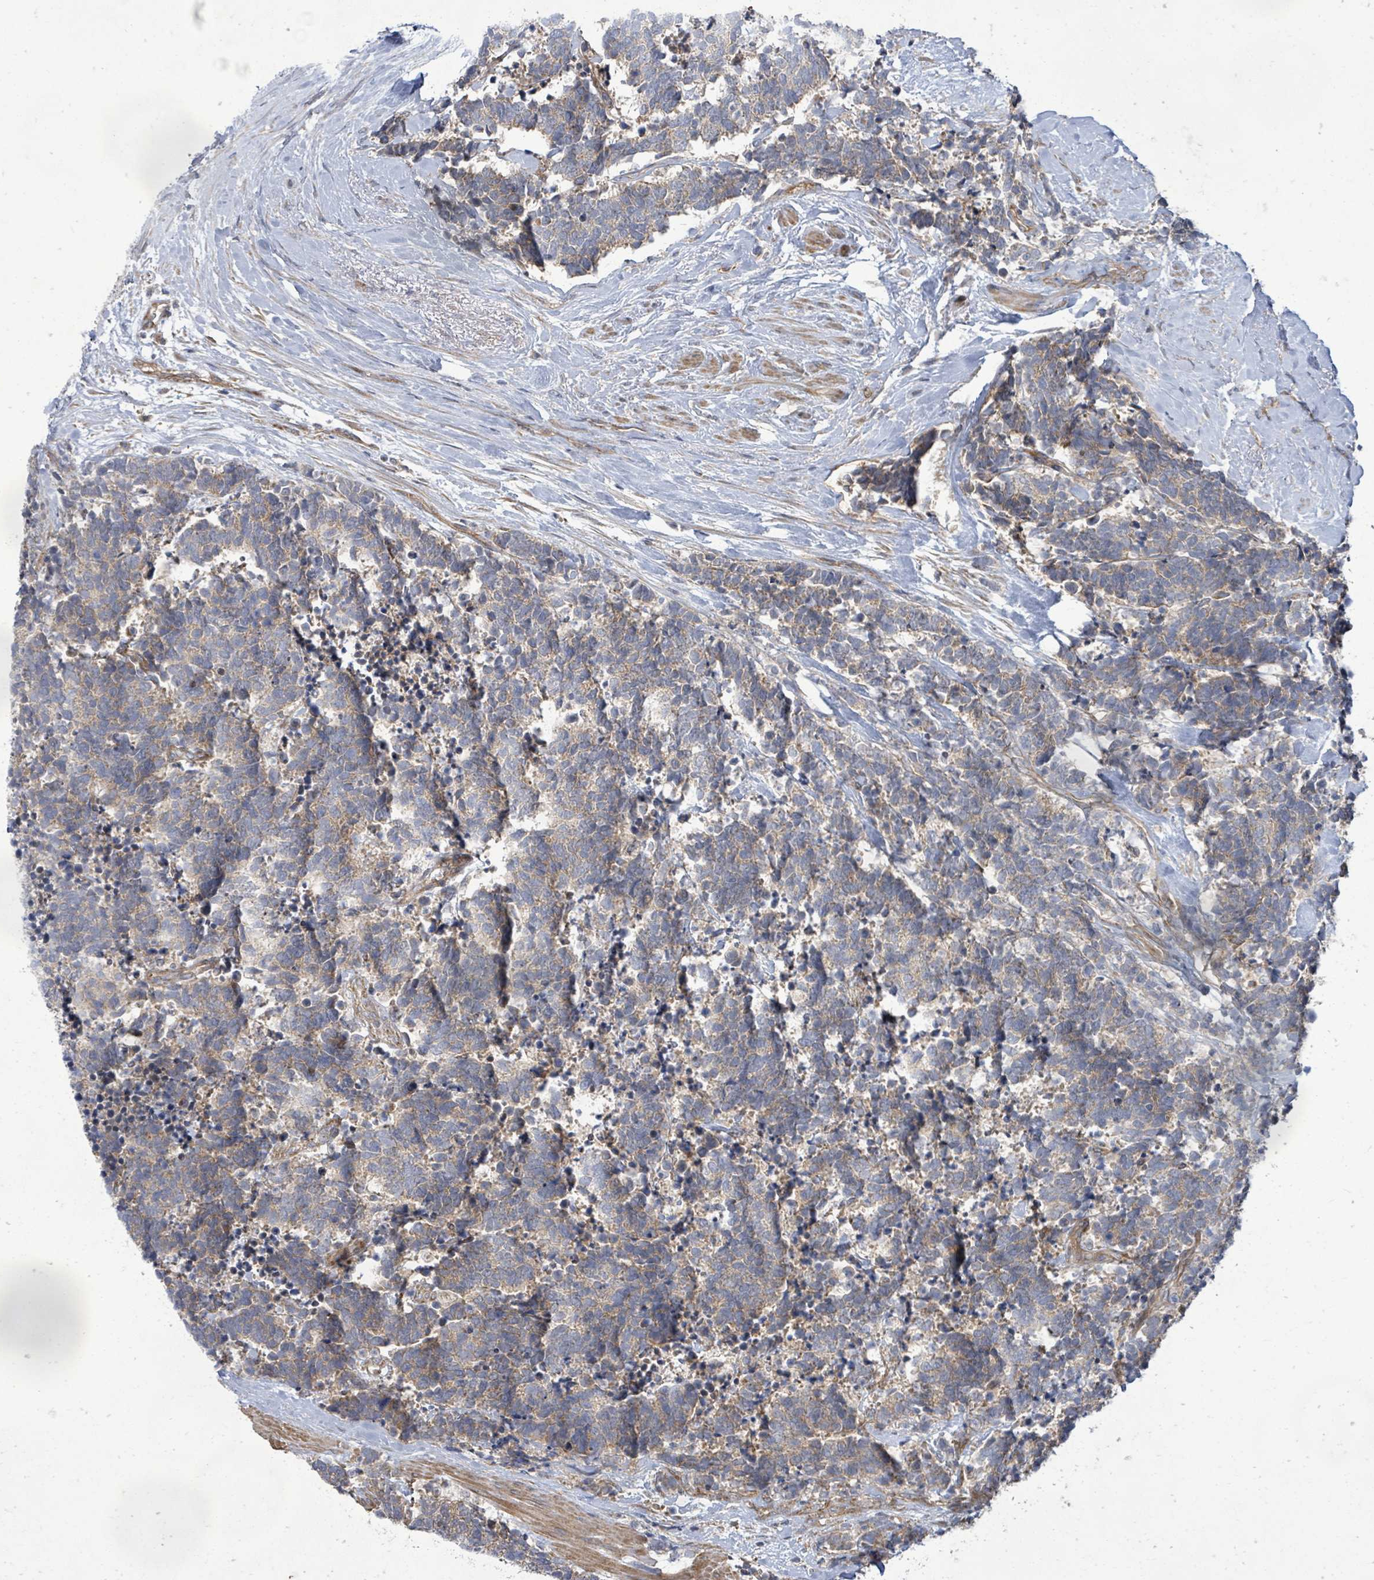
{"staining": {"intensity": "weak", "quantity": "25%-75%", "location": "cytoplasmic/membranous"}, "tissue": "carcinoid", "cell_type": "Tumor cells", "image_type": "cancer", "snomed": [{"axis": "morphology", "description": "Carcinoma, NOS"}, {"axis": "morphology", "description": "Carcinoid, malignant, NOS"}, {"axis": "topography", "description": "Prostate"}], "caption": "DAB immunohistochemical staining of carcinoid reveals weak cytoplasmic/membranous protein positivity in about 25%-75% of tumor cells.", "gene": "KBTBD11", "patient": {"sex": "male", "age": 57}}